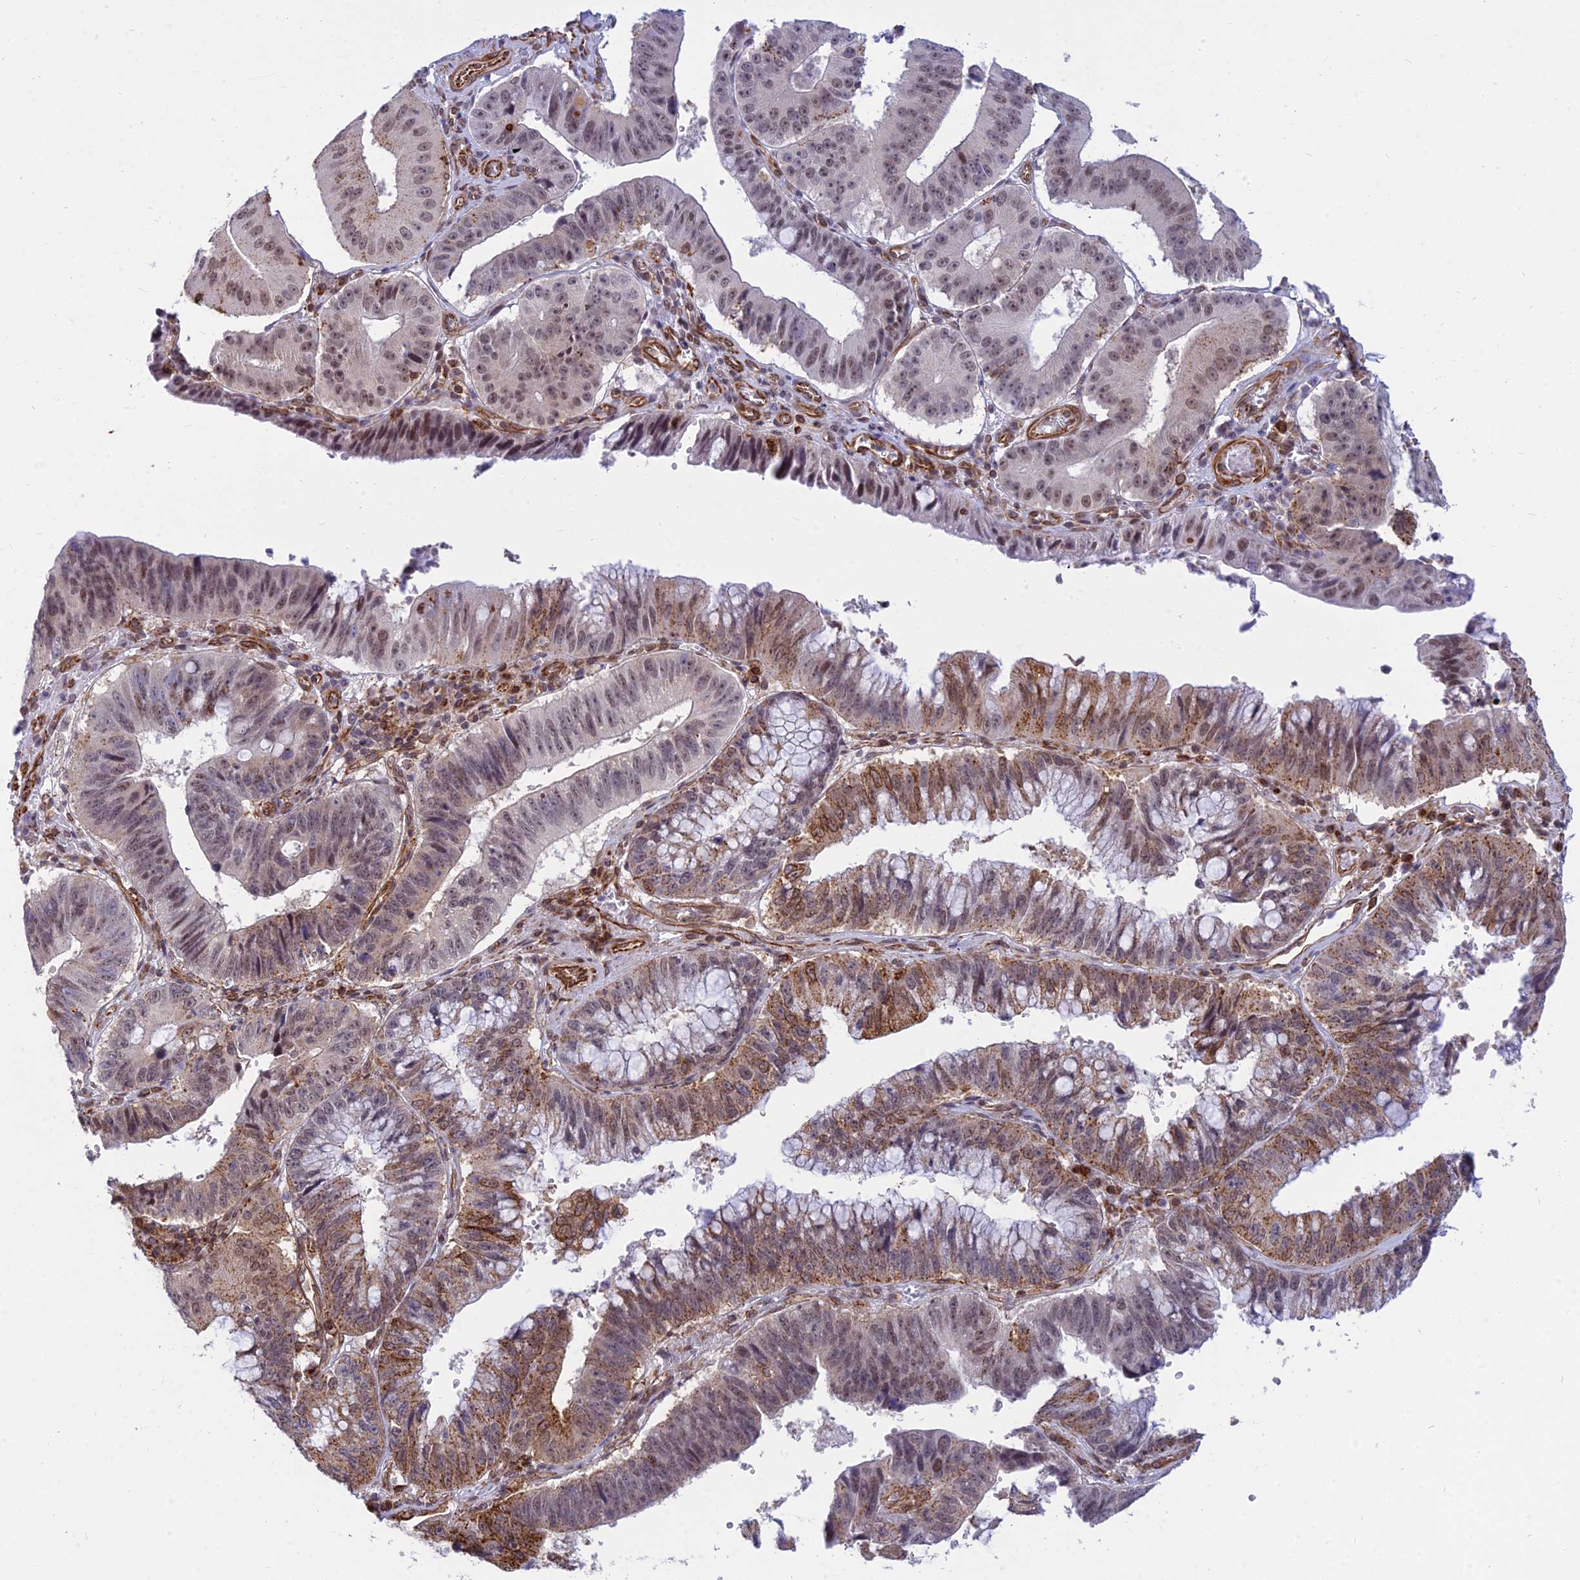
{"staining": {"intensity": "moderate", "quantity": ">75%", "location": "cytoplasmic/membranous,nuclear"}, "tissue": "stomach cancer", "cell_type": "Tumor cells", "image_type": "cancer", "snomed": [{"axis": "morphology", "description": "Adenocarcinoma, NOS"}, {"axis": "topography", "description": "Stomach"}], "caption": "The histopathology image displays immunohistochemical staining of stomach cancer (adenocarcinoma). There is moderate cytoplasmic/membranous and nuclear staining is seen in approximately >75% of tumor cells.", "gene": "SAPCD2", "patient": {"sex": "male", "age": 59}}